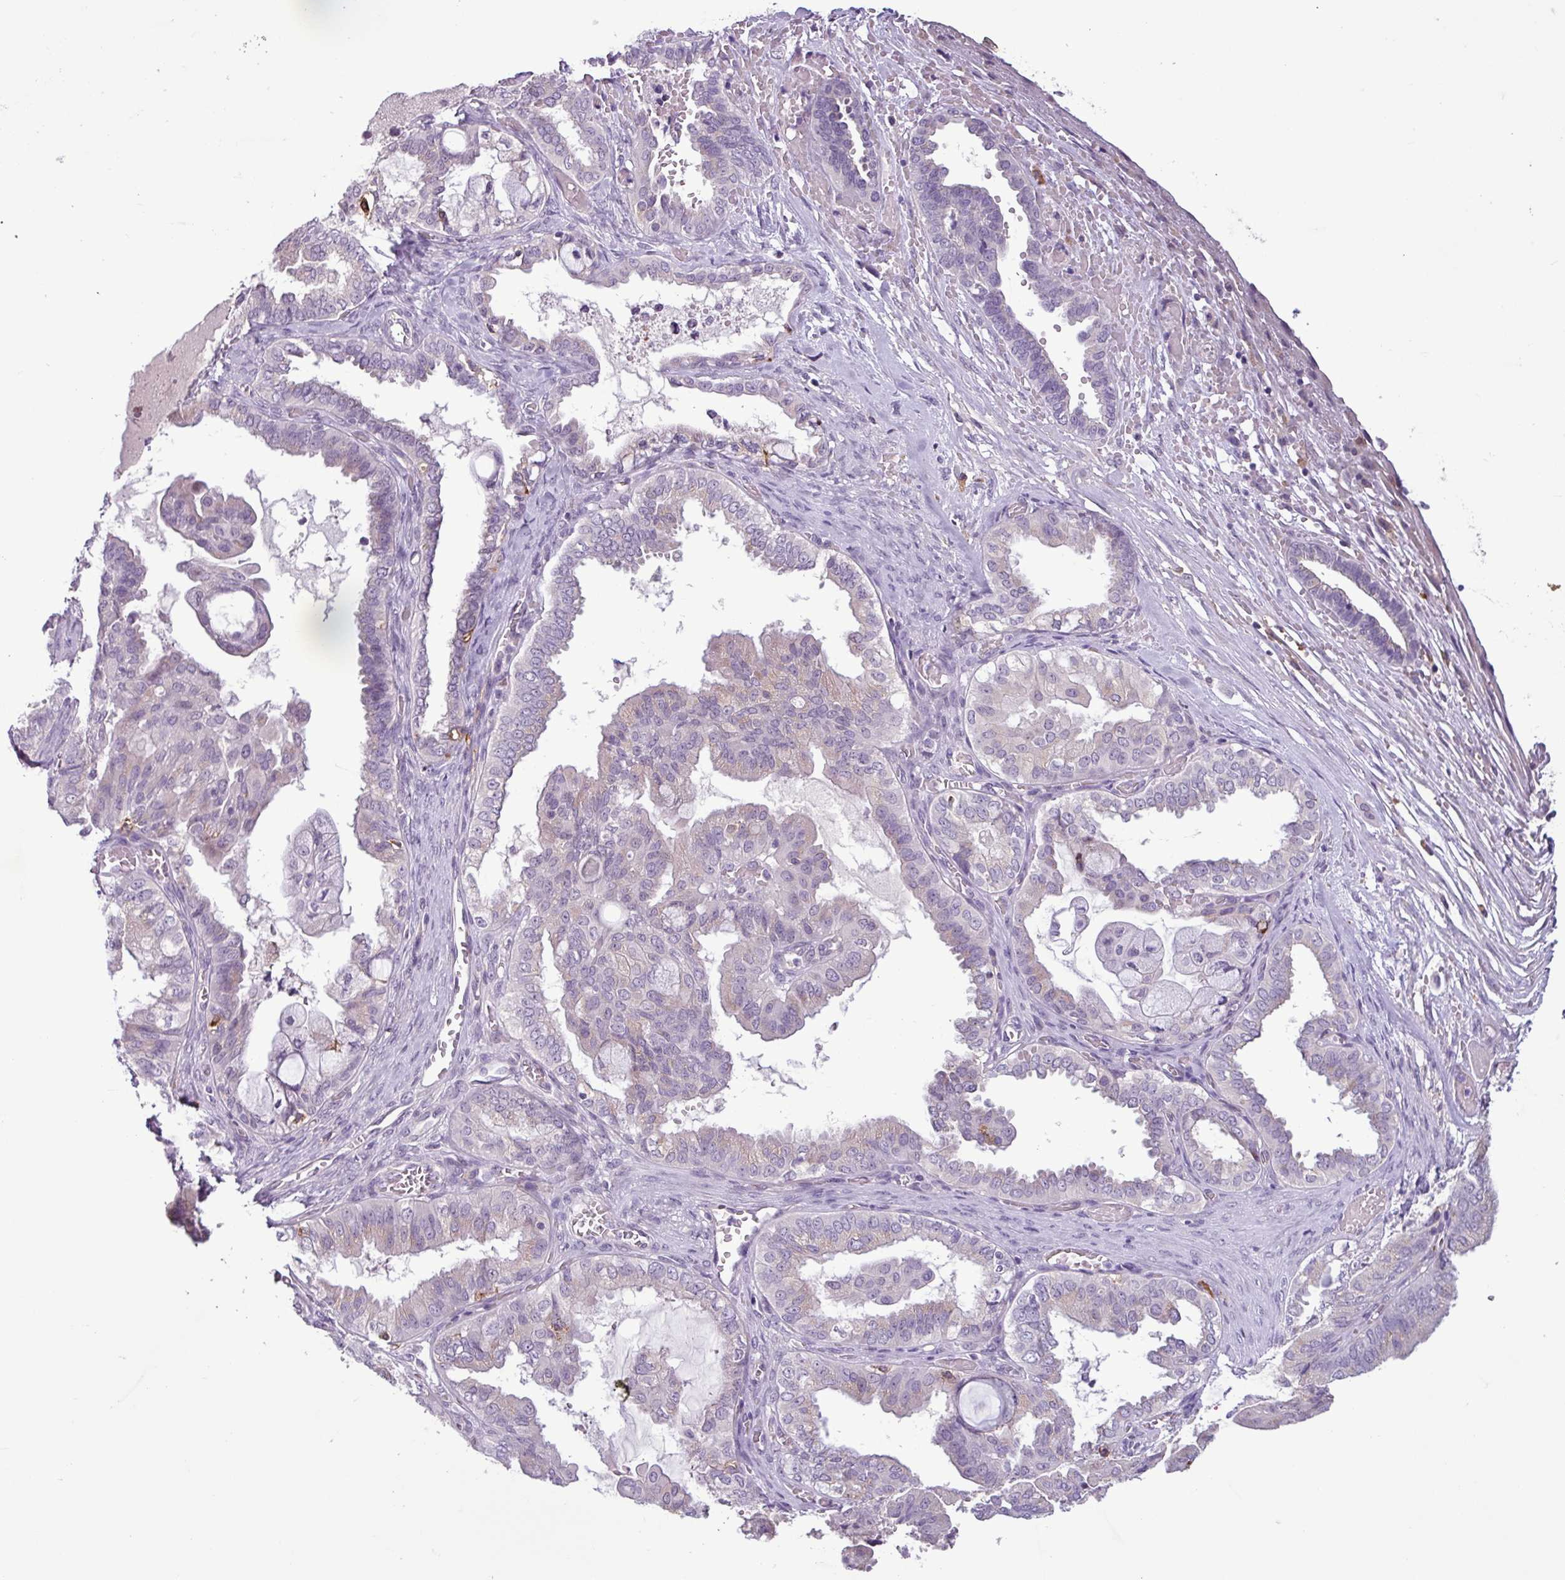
{"staining": {"intensity": "negative", "quantity": "none", "location": "none"}, "tissue": "ovarian cancer", "cell_type": "Tumor cells", "image_type": "cancer", "snomed": [{"axis": "morphology", "description": "Carcinoma, NOS"}, {"axis": "morphology", "description": "Carcinoma, endometroid"}, {"axis": "topography", "description": "Ovary"}], "caption": "An IHC micrograph of endometroid carcinoma (ovarian) is shown. There is no staining in tumor cells of endometroid carcinoma (ovarian).", "gene": "C9orf24", "patient": {"sex": "female", "age": 50}}